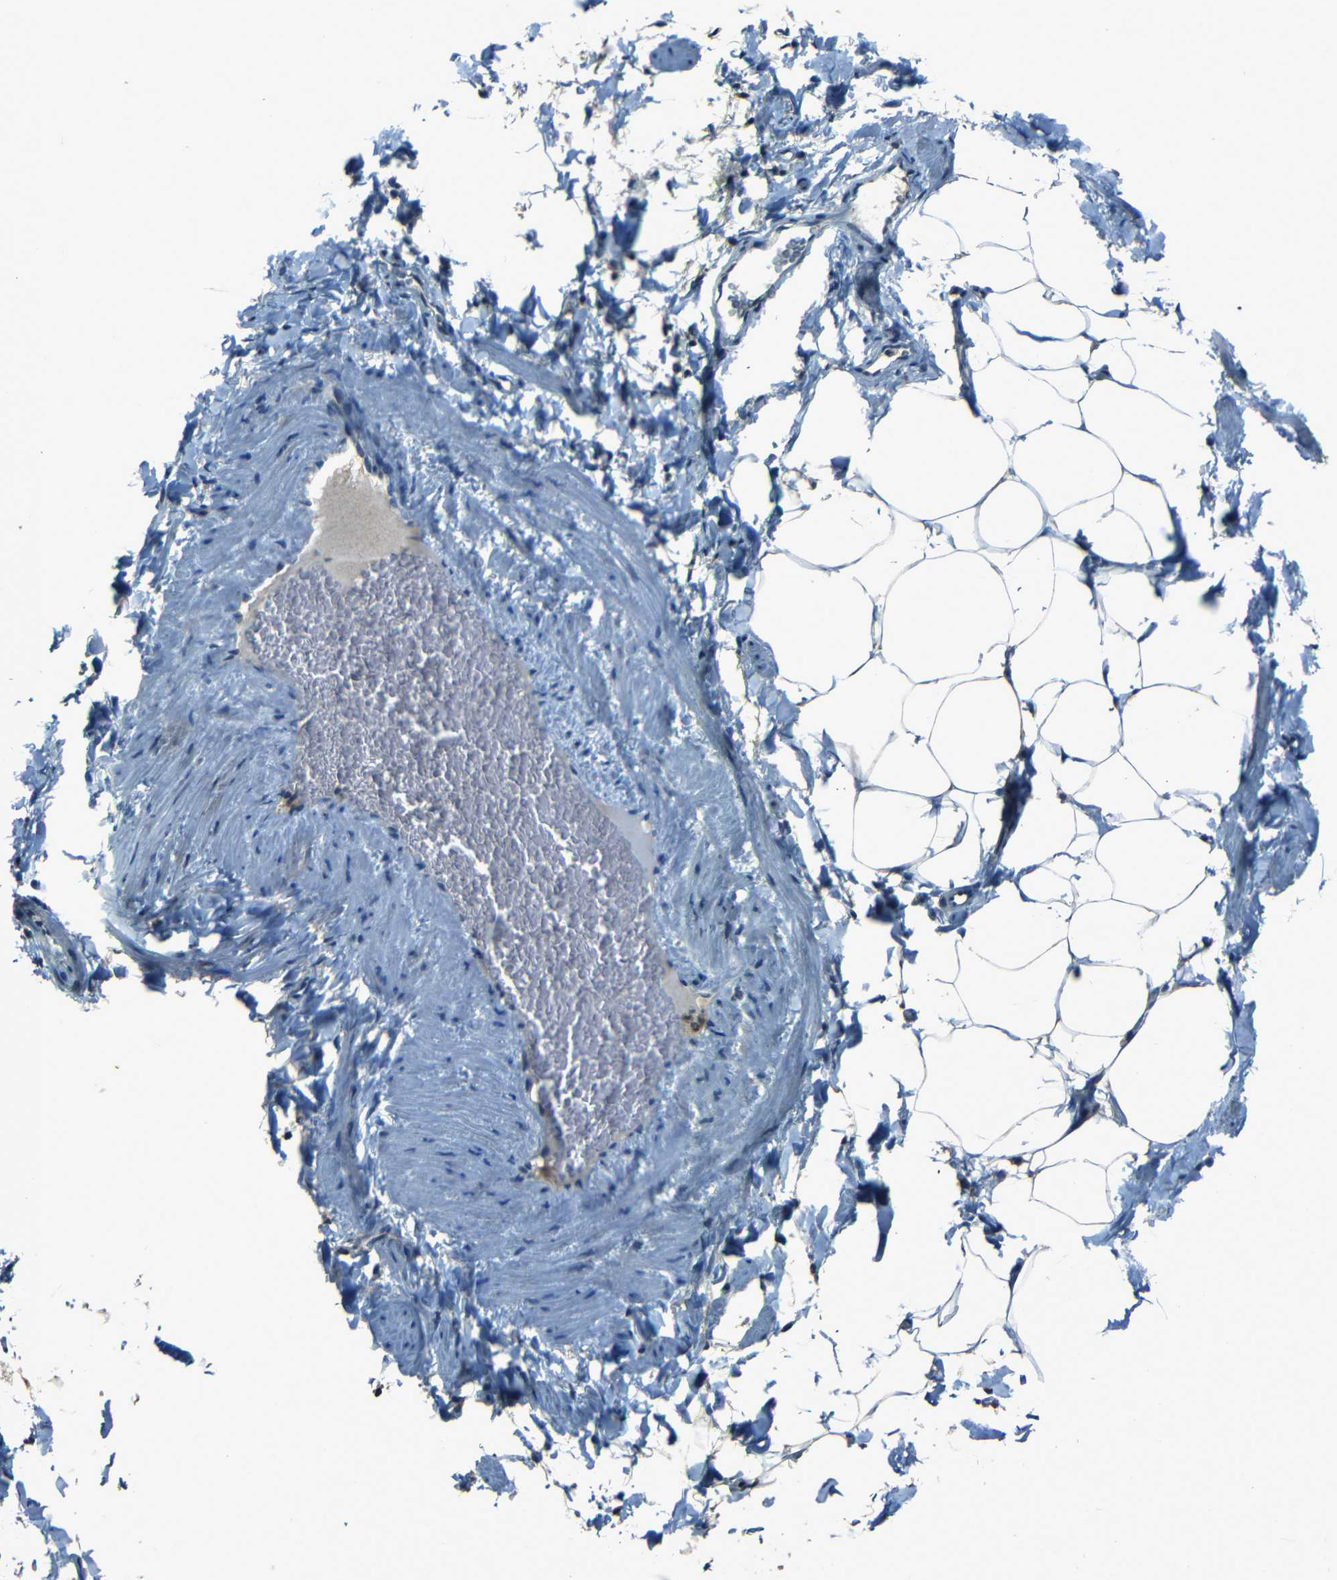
{"staining": {"intensity": "moderate", "quantity": ">75%", "location": "cytoplasmic/membranous"}, "tissue": "adipose tissue", "cell_type": "Adipocytes", "image_type": "normal", "snomed": [{"axis": "morphology", "description": "Normal tissue, NOS"}, {"axis": "topography", "description": "Vascular tissue"}], "caption": "This image shows immunohistochemistry staining of unremarkable human adipose tissue, with medium moderate cytoplasmic/membranous staining in about >75% of adipocytes.", "gene": "SLA", "patient": {"sex": "male", "age": 41}}